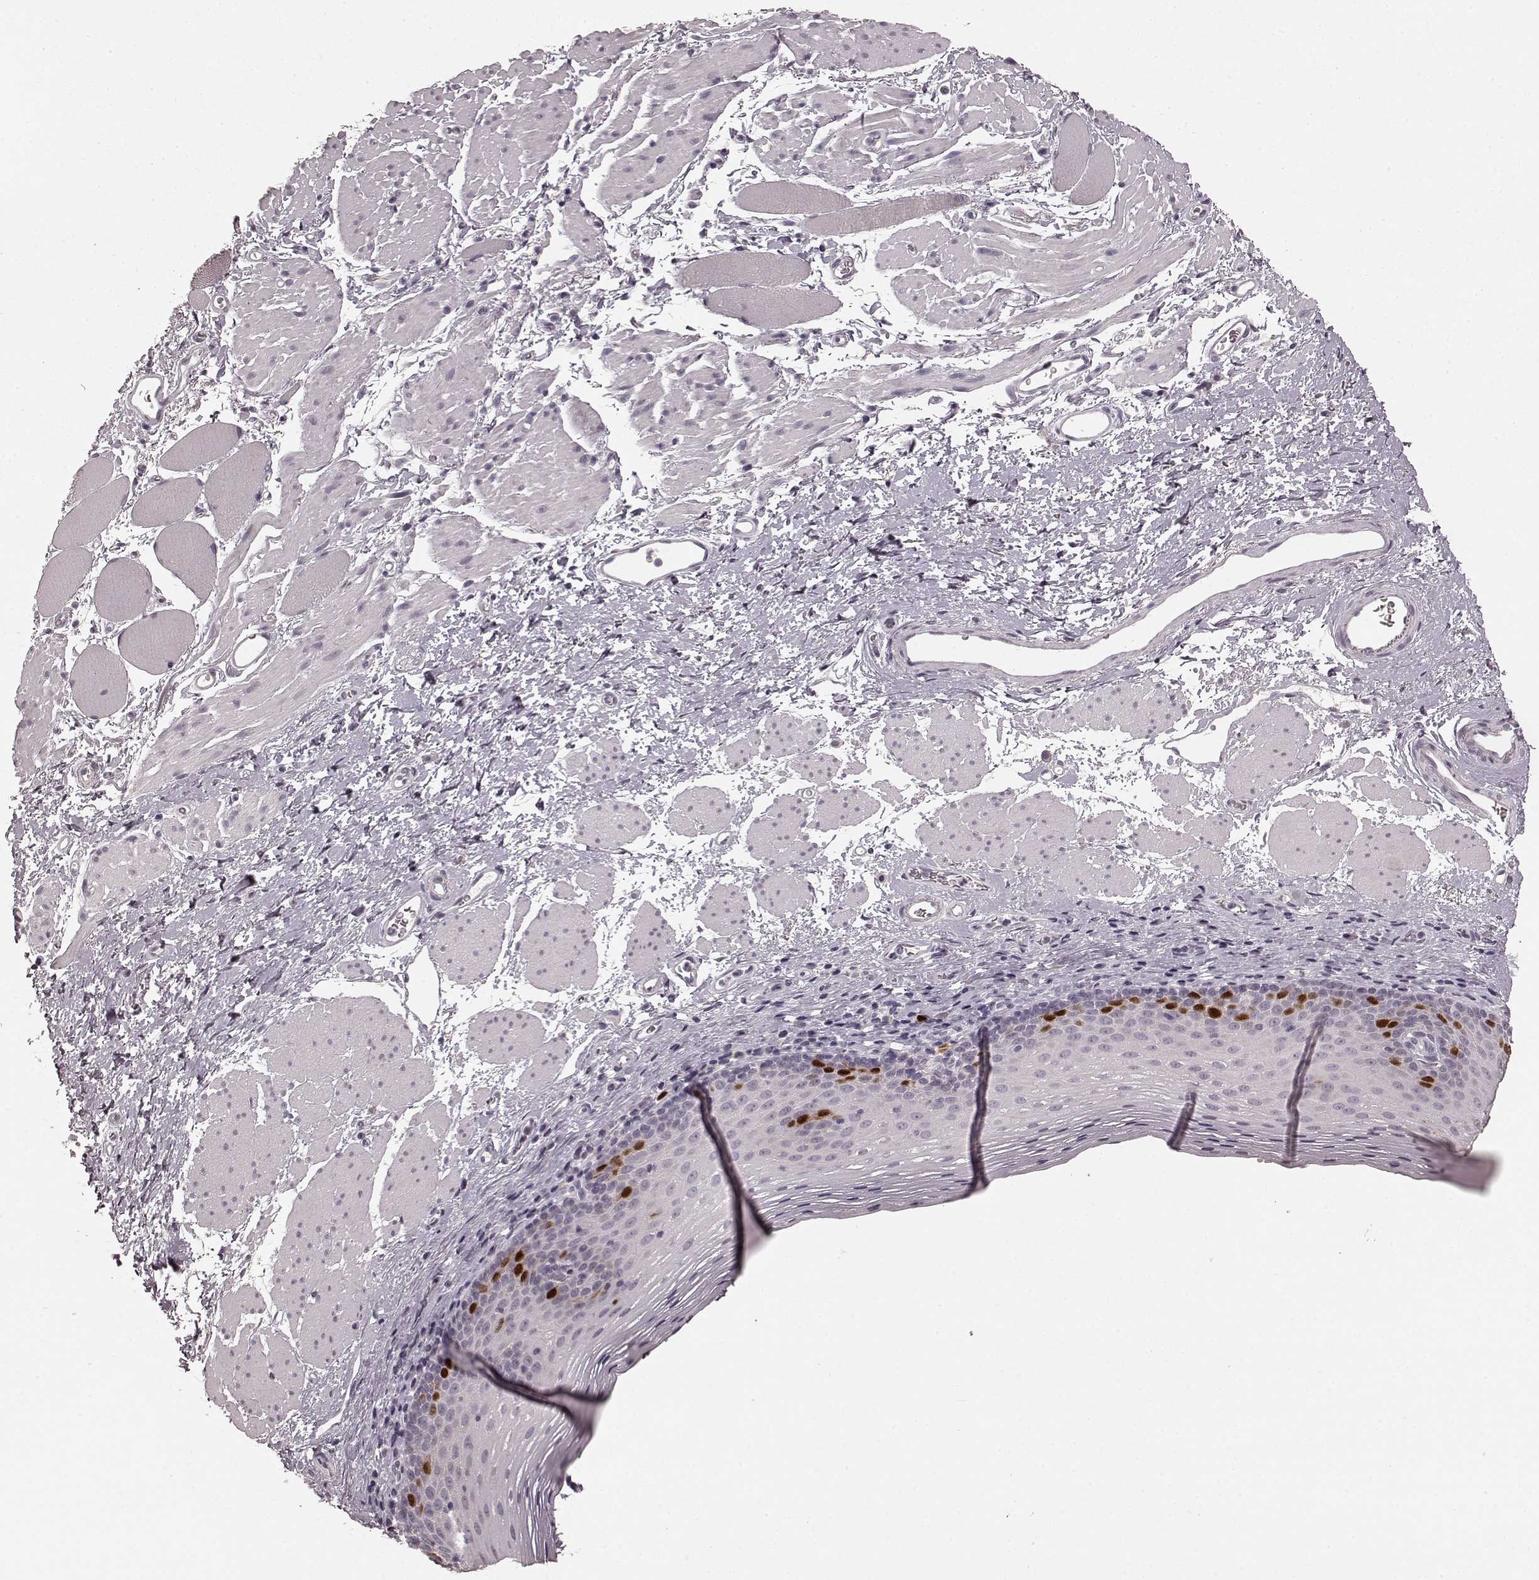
{"staining": {"intensity": "strong", "quantity": "<25%", "location": "nuclear"}, "tissue": "esophagus", "cell_type": "Squamous epithelial cells", "image_type": "normal", "snomed": [{"axis": "morphology", "description": "Normal tissue, NOS"}, {"axis": "topography", "description": "Esophagus"}], "caption": "Esophagus stained for a protein (brown) shows strong nuclear positive positivity in about <25% of squamous epithelial cells.", "gene": "CCNA2", "patient": {"sex": "female", "age": 68}}